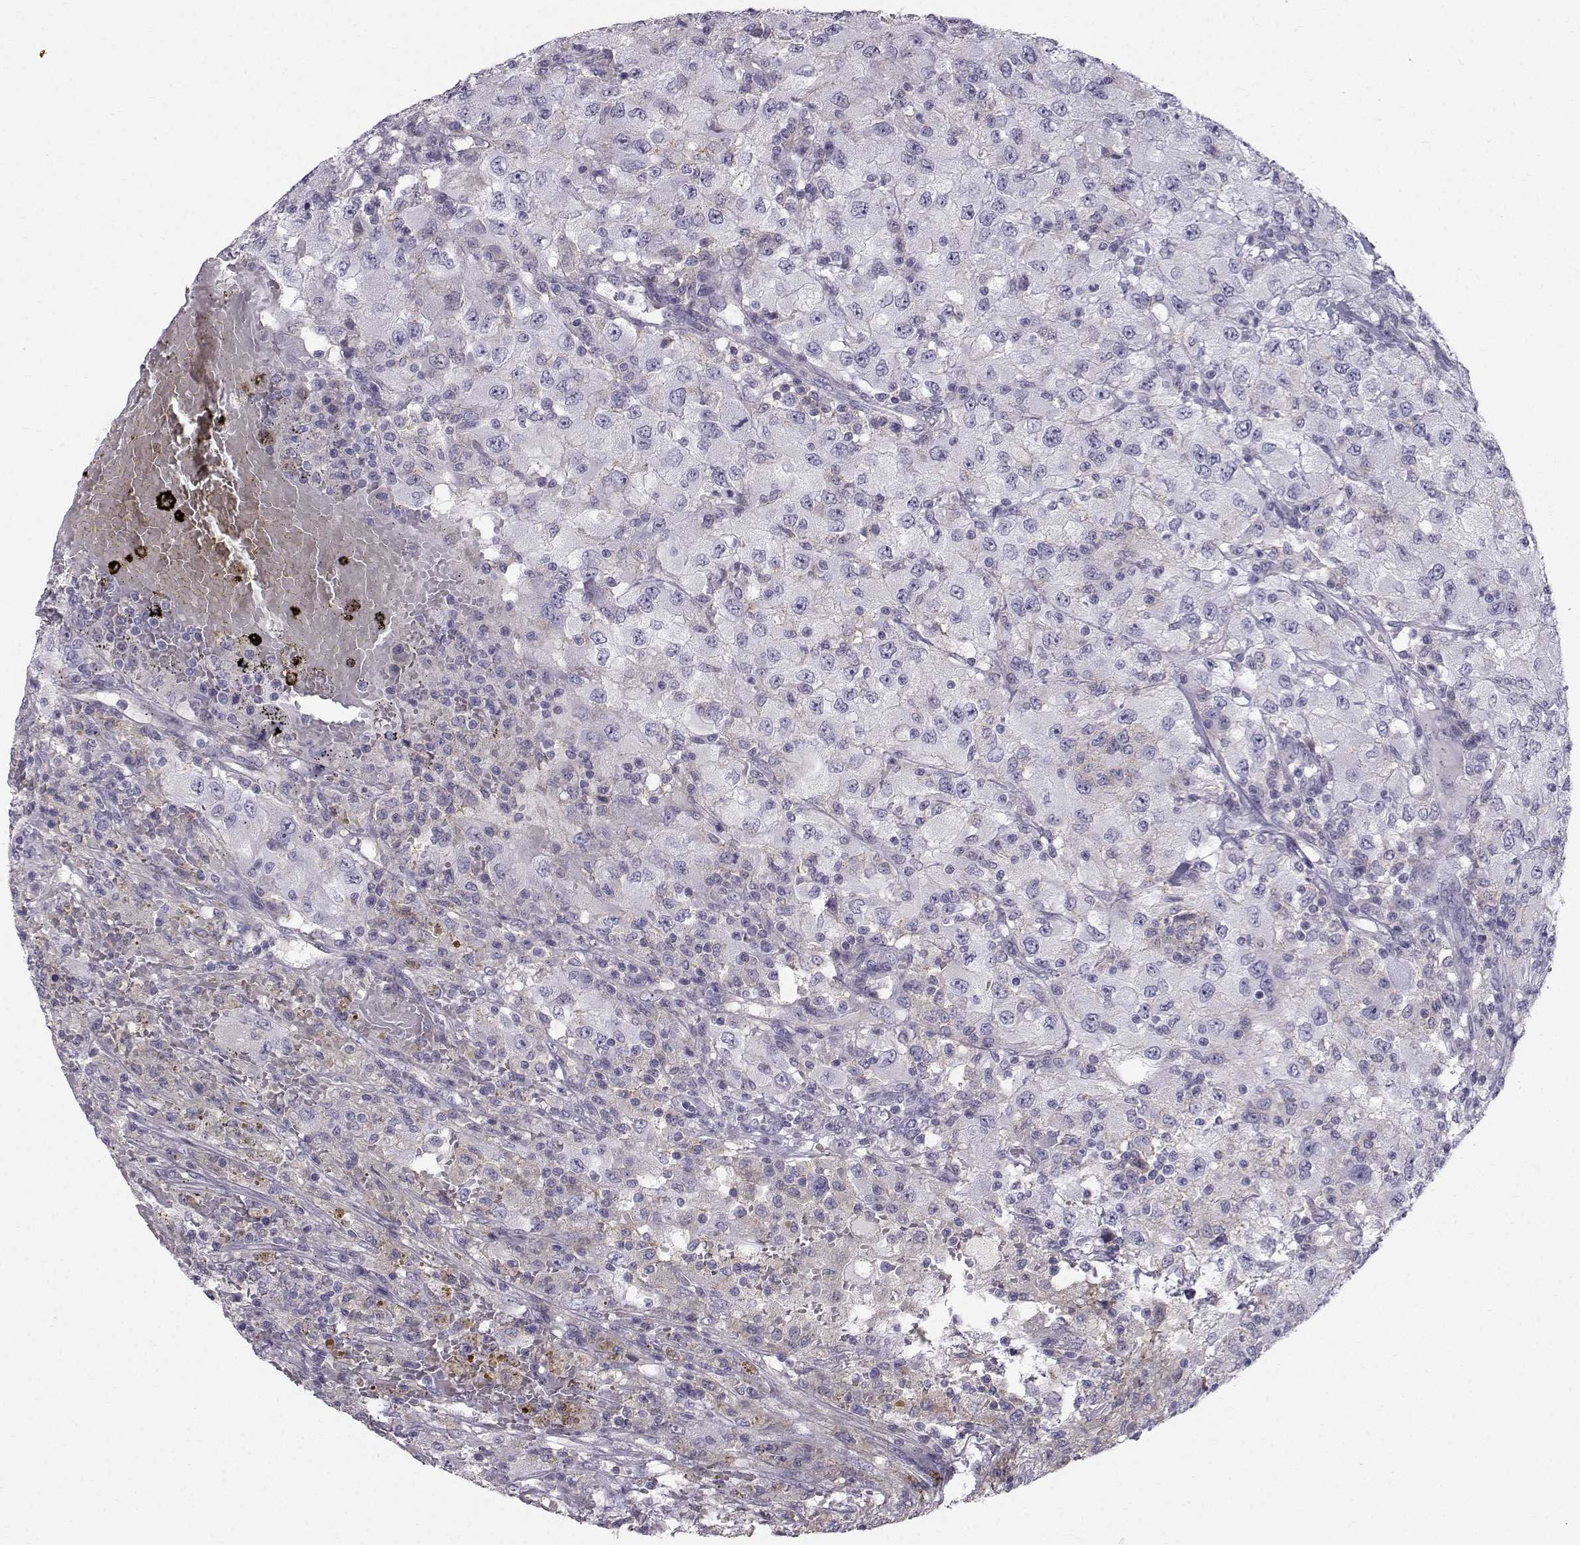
{"staining": {"intensity": "negative", "quantity": "none", "location": "none"}, "tissue": "renal cancer", "cell_type": "Tumor cells", "image_type": "cancer", "snomed": [{"axis": "morphology", "description": "Adenocarcinoma, NOS"}, {"axis": "topography", "description": "Kidney"}], "caption": "Immunohistochemical staining of adenocarcinoma (renal) demonstrates no significant staining in tumor cells.", "gene": "SPDYE4", "patient": {"sex": "female", "age": 67}}